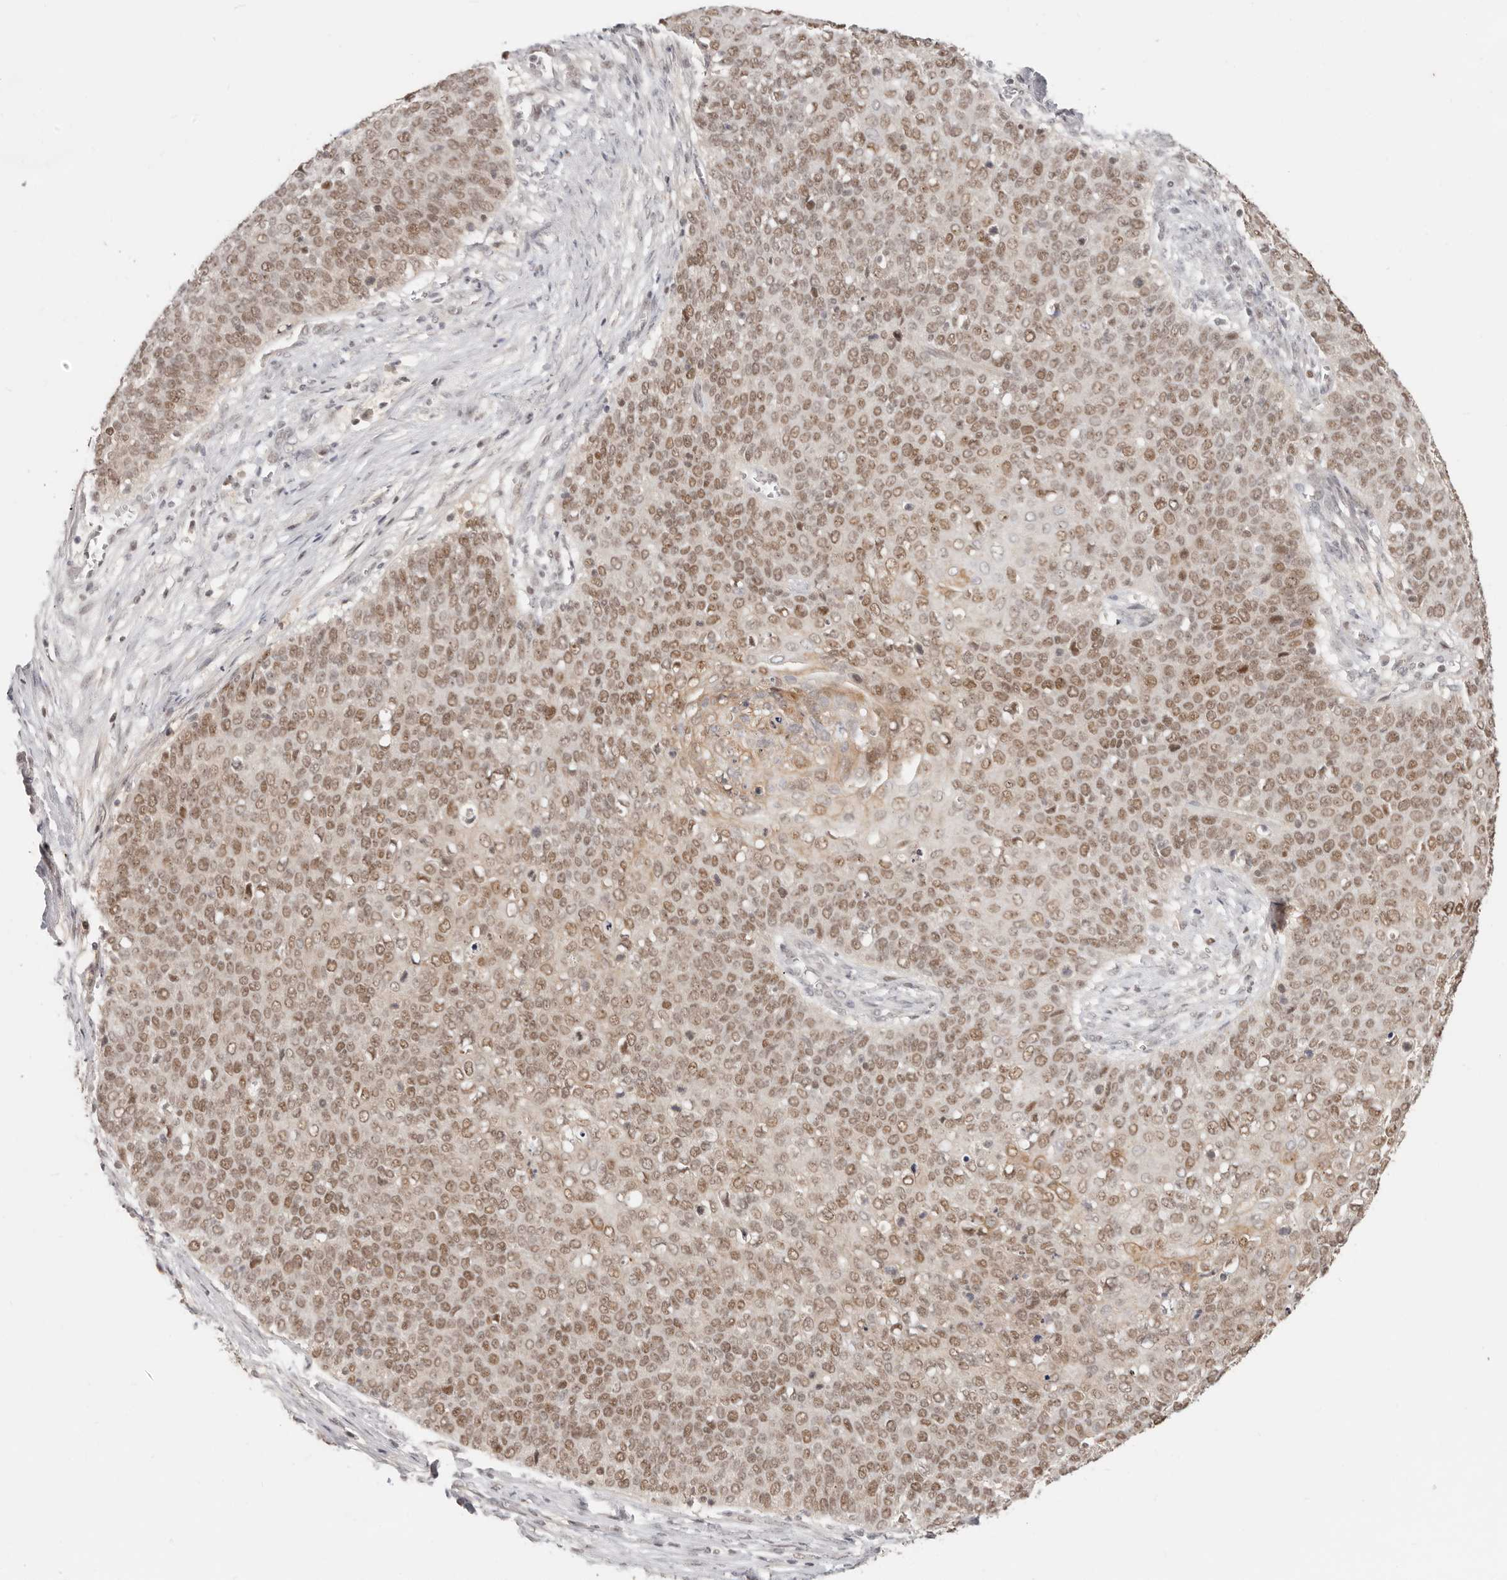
{"staining": {"intensity": "moderate", "quantity": ">75%", "location": "nuclear"}, "tissue": "cervical cancer", "cell_type": "Tumor cells", "image_type": "cancer", "snomed": [{"axis": "morphology", "description": "Squamous cell carcinoma, NOS"}, {"axis": "topography", "description": "Cervix"}], "caption": "A high-resolution image shows IHC staining of cervical cancer, which displays moderate nuclear staining in about >75% of tumor cells.", "gene": "RFC2", "patient": {"sex": "female", "age": 39}}